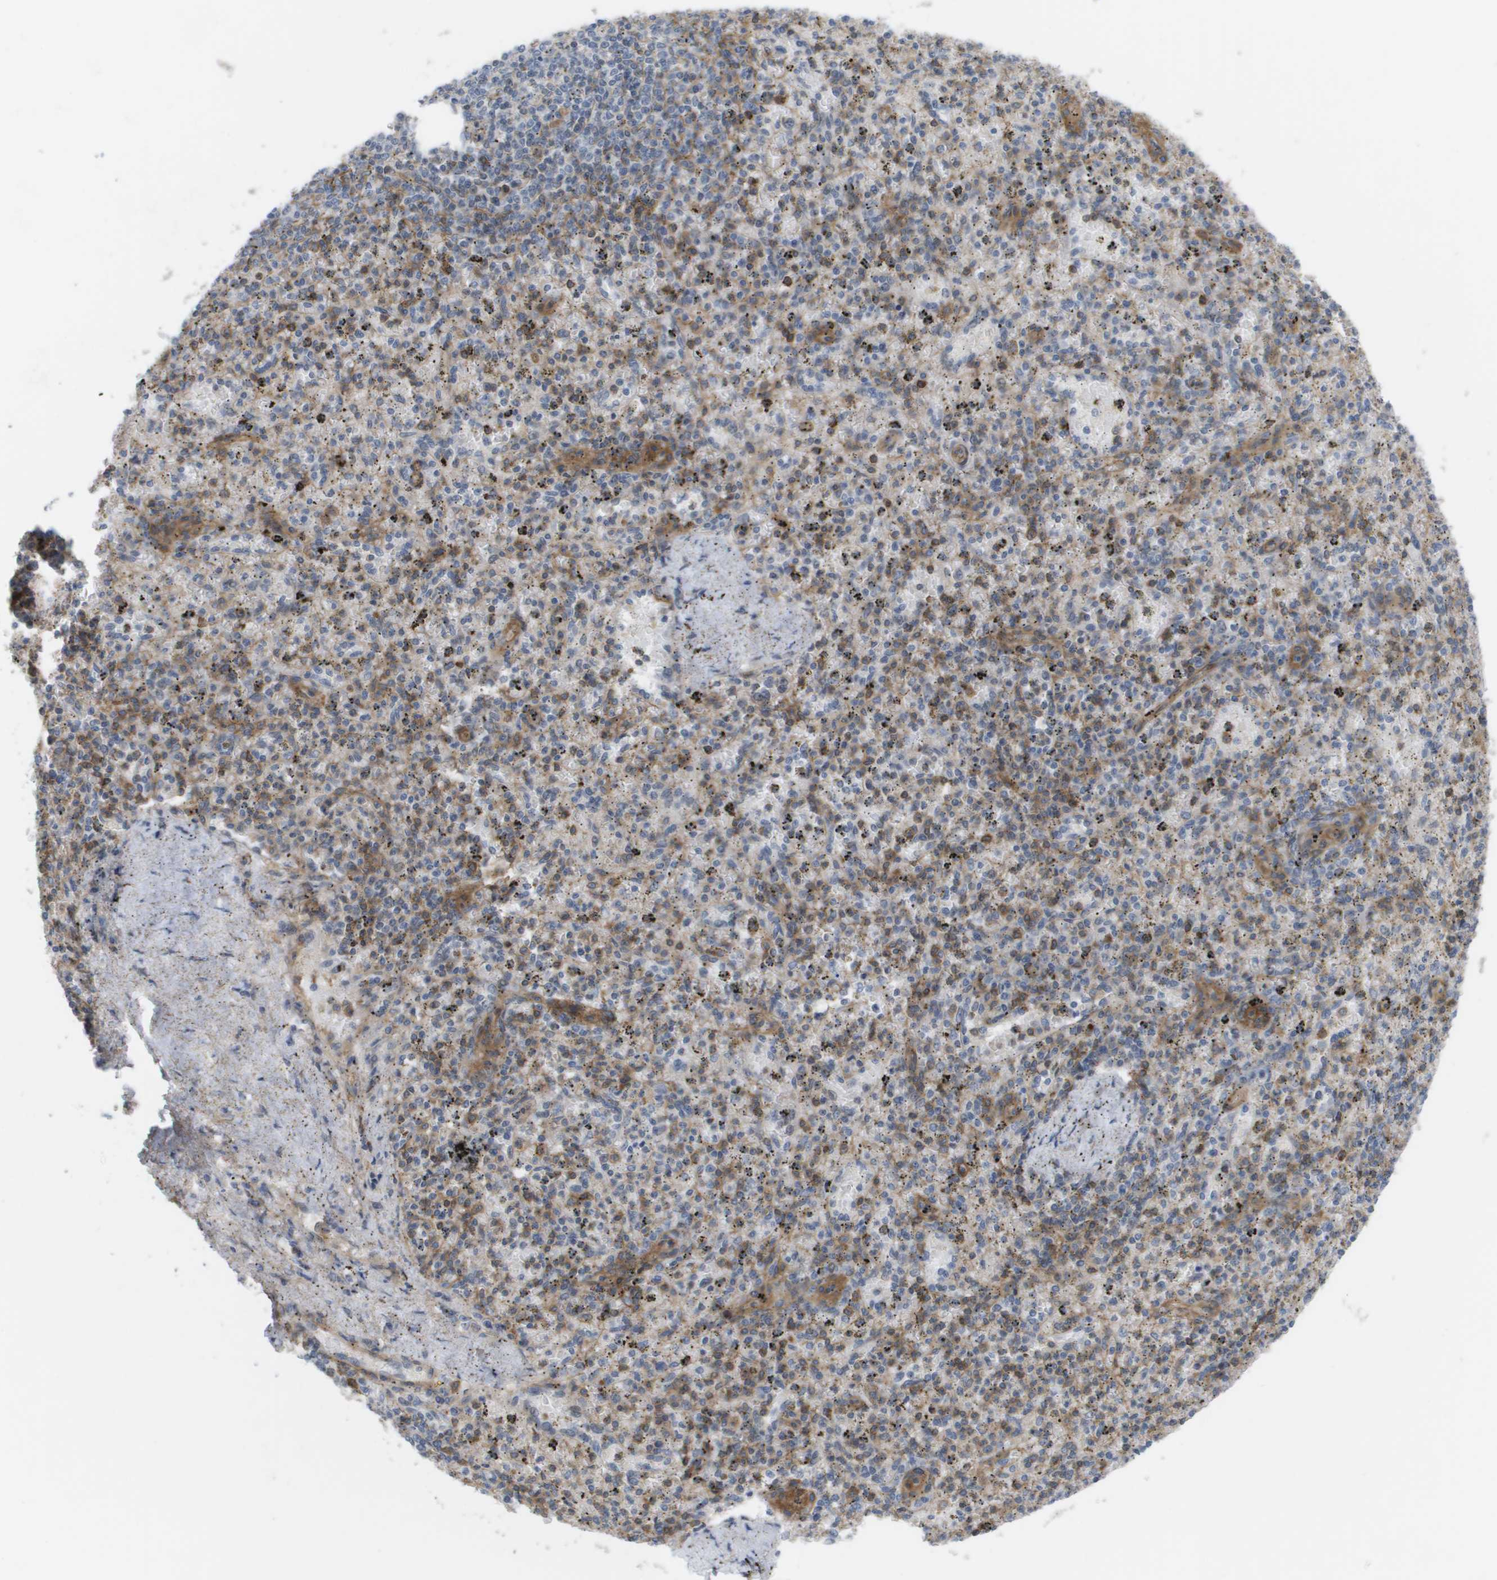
{"staining": {"intensity": "weak", "quantity": "25%-75%", "location": "cytoplasmic/membranous"}, "tissue": "spleen", "cell_type": "Cells in red pulp", "image_type": "normal", "snomed": [{"axis": "morphology", "description": "Normal tissue, NOS"}, {"axis": "topography", "description": "Spleen"}], "caption": "IHC image of benign spleen: human spleen stained using immunohistochemistry demonstrates low levels of weak protein expression localized specifically in the cytoplasmic/membranous of cells in red pulp, appearing as a cytoplasmic/membranous brown color.", "gene": "MTARC2", "patient": {"sex": "male", "age": 72}}